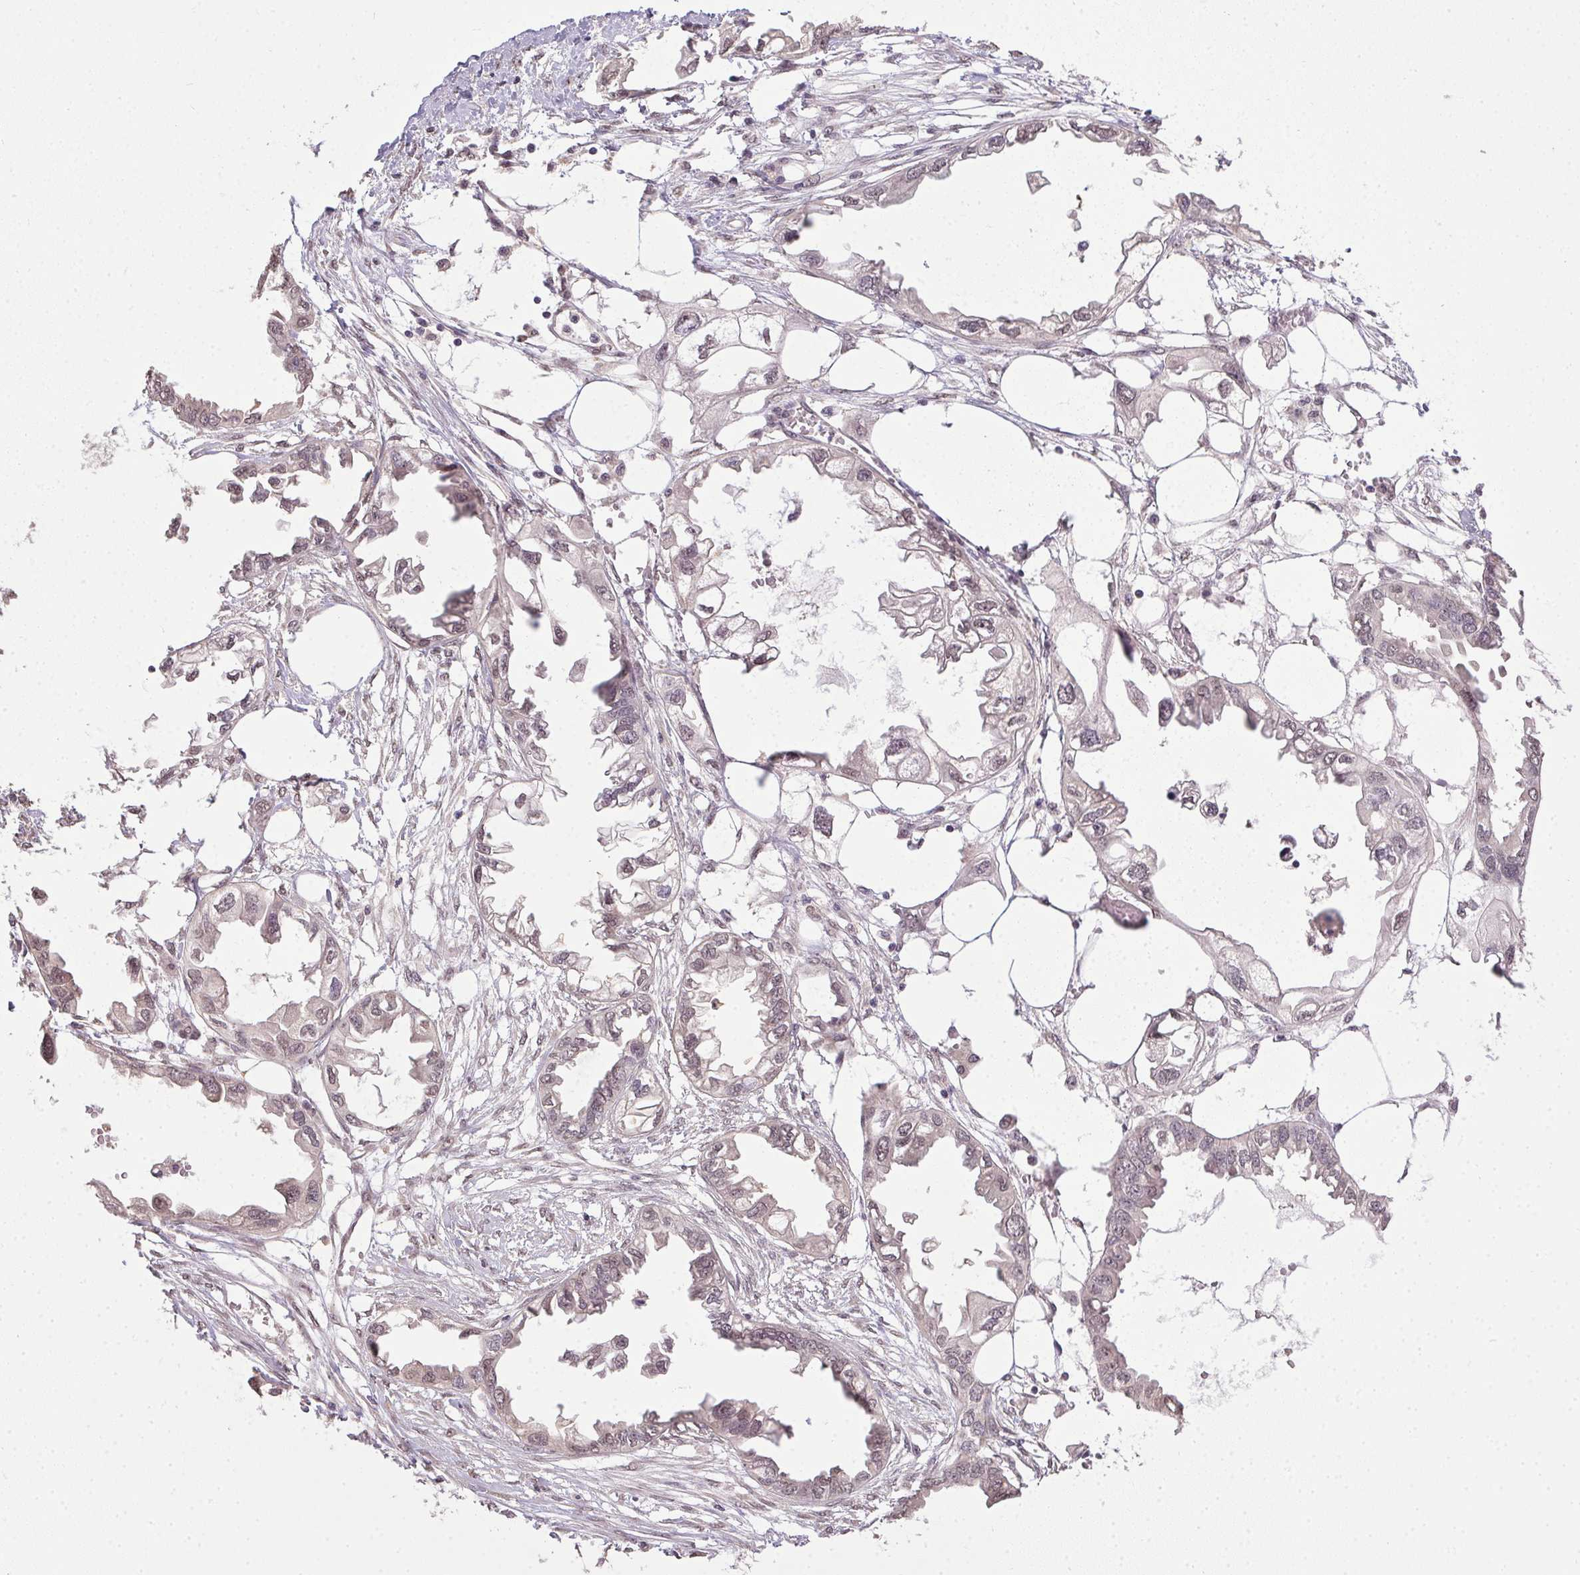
{"staining": {"intensity": "weak", "quantity": "25%-75%", "location": "nuclear"}, "tissue": "endometrial cancer", "cell_type": "Tumor cells", "image_type": "cancer", "snomed": [{"axis": "morphology", "description": "Adenocarcinoma, NOS"}, {"axis": "morphology", "description": "Adenocarcinoma, metastatic, NOS"}, {"axis": "topography", "description": "Adipose tissue"}, {"axis": "topography", "description": "Endometrium"}], "caption": "Immunohistochemistry (IHC) image of human endometrial adenocarcinoma stained for a protein (brown), which reveals low levels of weak nuclear positivity in about 25%-75% of tumor cells.", "gene": "PPP4R4", "patient": {"sex": "female", "age": 67}}